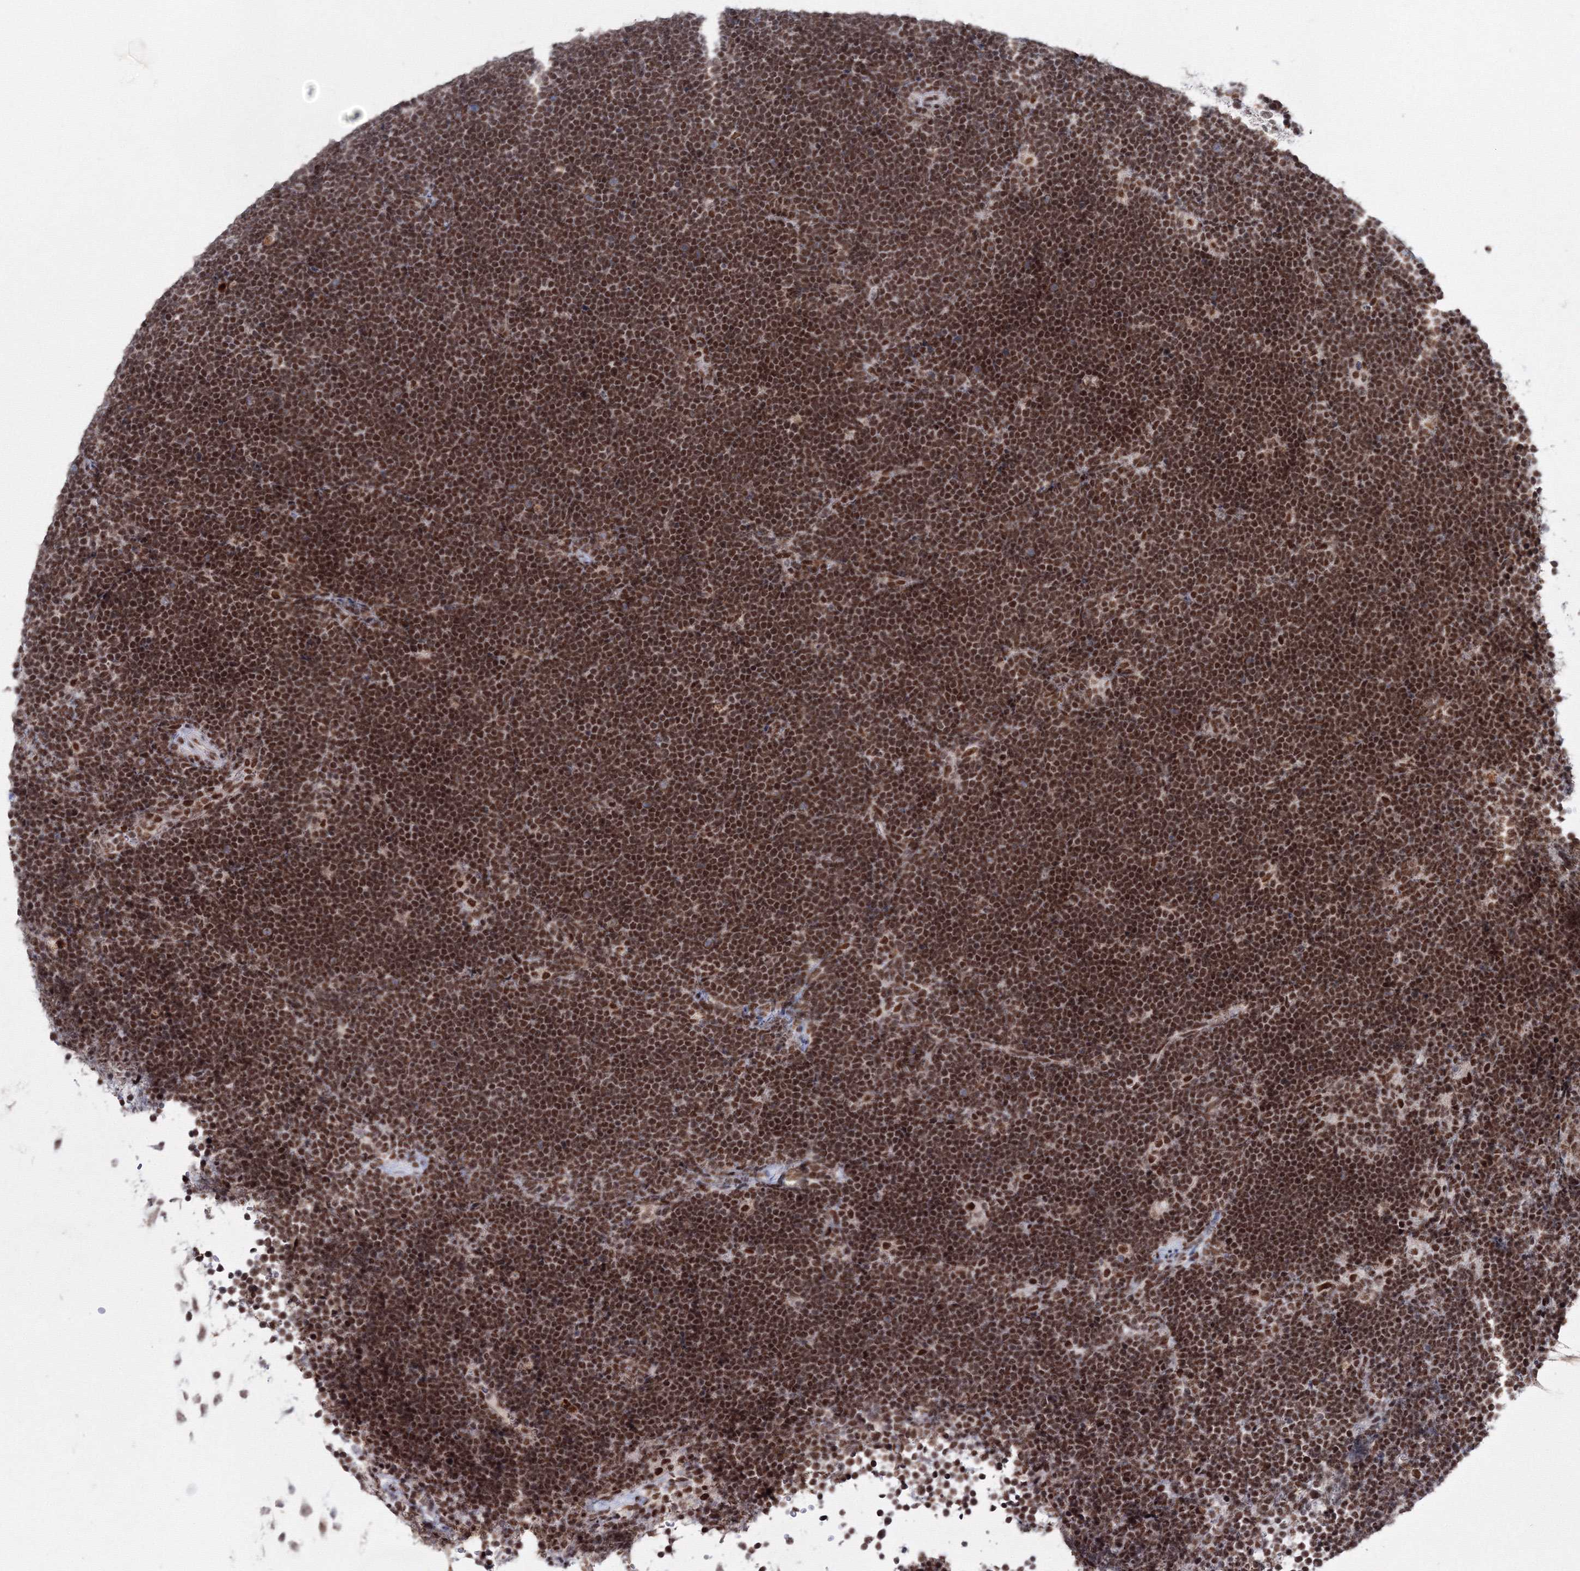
{"staining": {"intensity": "strong", "quantity": ">75%", "location": "nuclear"}, "tissue": "lymphoma", "cell_type": "Tumor cells", "image_type": "cancer", "snomed": [{"axis": "morphology", "description": "Malignant lymphoma, non-Hodgkin's type, High grade"}, {"axis": "topography", "description": "Lymph node"}], "caption": "Lymphoma stained for a protein (brown) reveals strong nuclear positive expression in approximately >75% of tumor cells.", "gene": "SF3B6", "patient": {"sex": "male", "age": 13}}